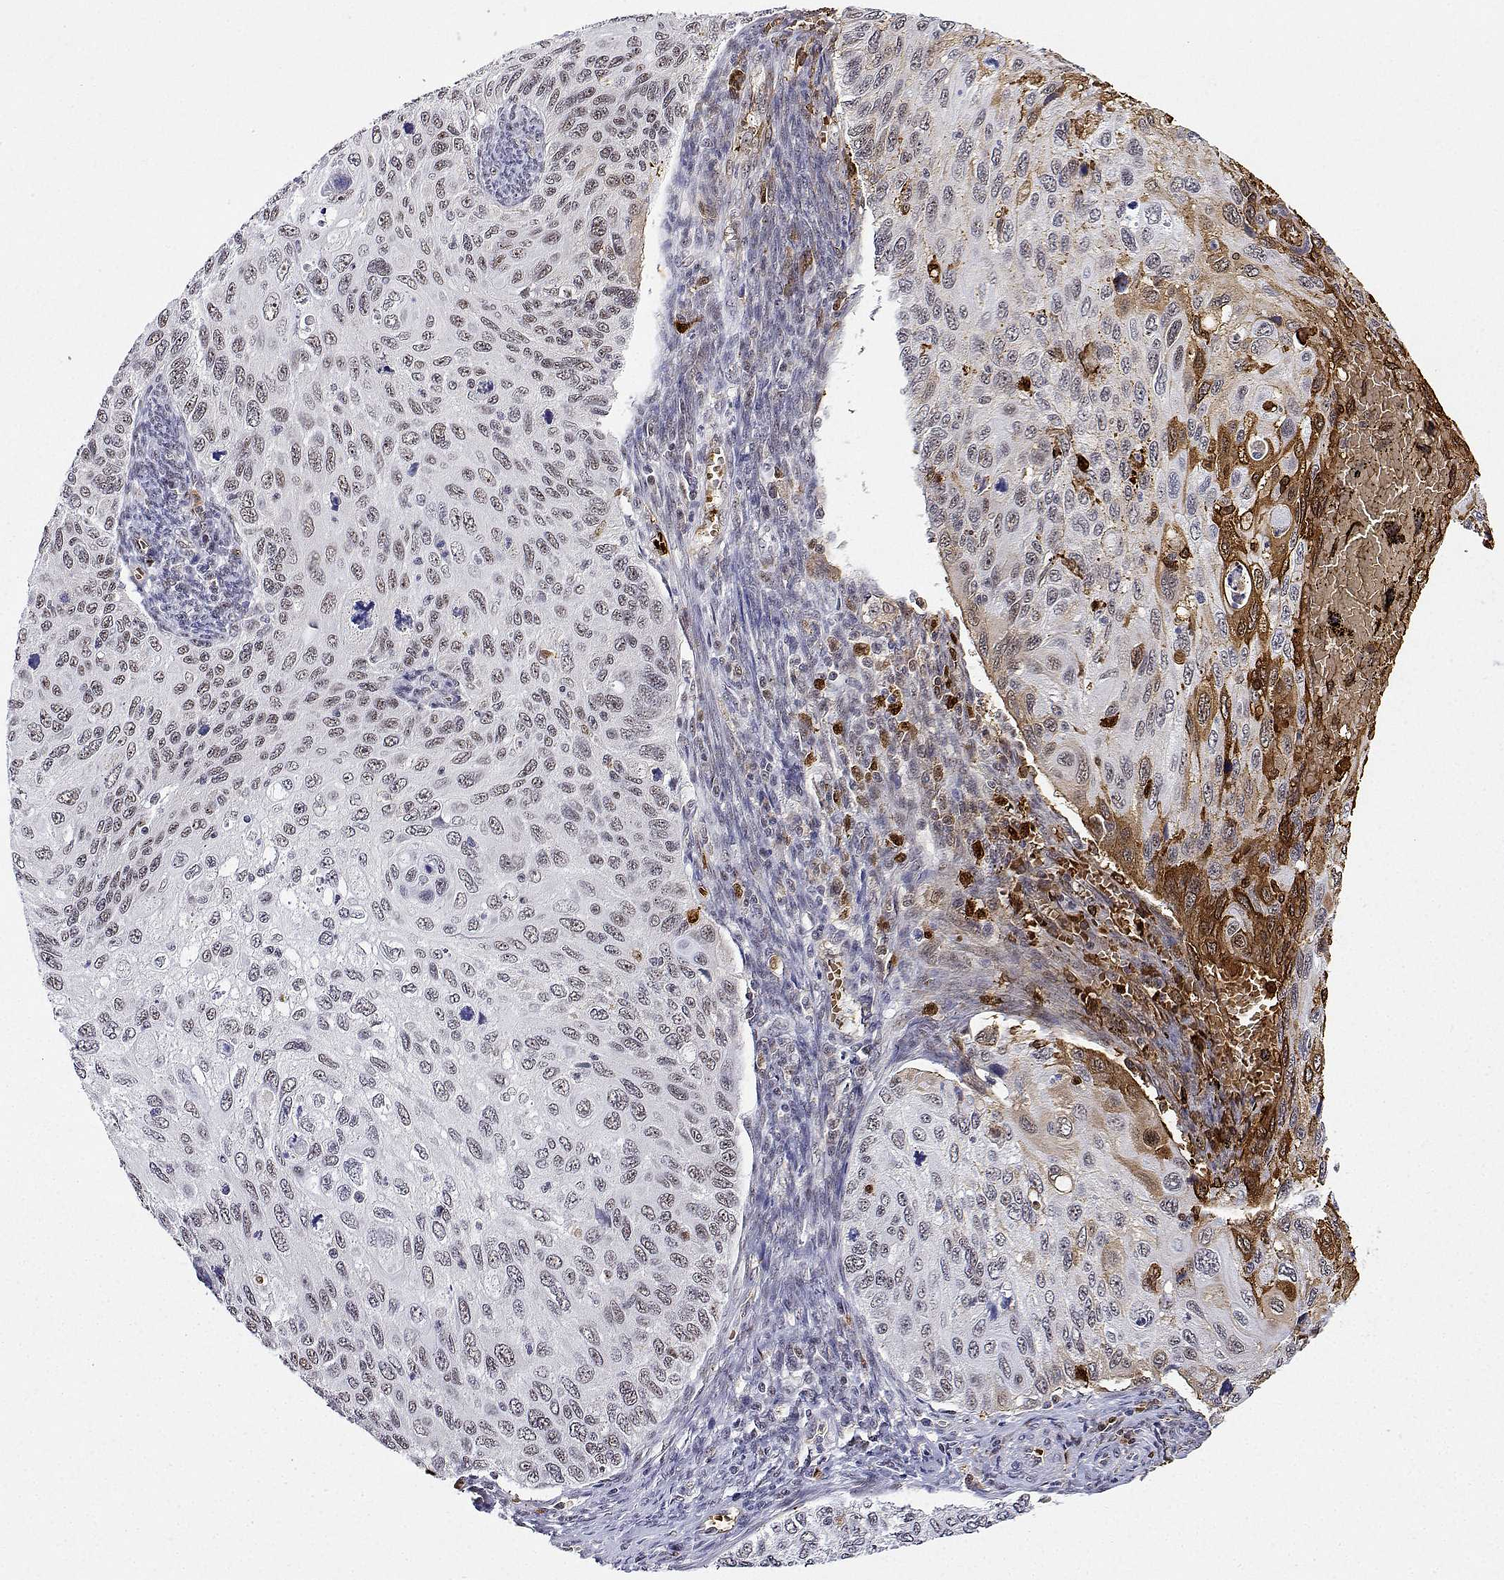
{"staining": {"intensity": "moderate", "quantity": "<25%", "location": "cytoplasmic/membranous,nuclear"}, "tissue": "cervical cancer", "cell_type": "Tumor cells", "image_type": "cancer", "snomed": [{"axis": "morphology", "description": "Squamous cell carcinoma, NOS"}, {"axis": "topography", "description": "Cervix"}], "caption": "Squamous cell carcinoma (cervical) was stained to show a protein in brown. There is low levels of moderate cytoplasmic/membranous and nuclear staining in about <25% of tumor cells.", "gene": "ADAR", "patient": {"sex": "female", "age": 70}}